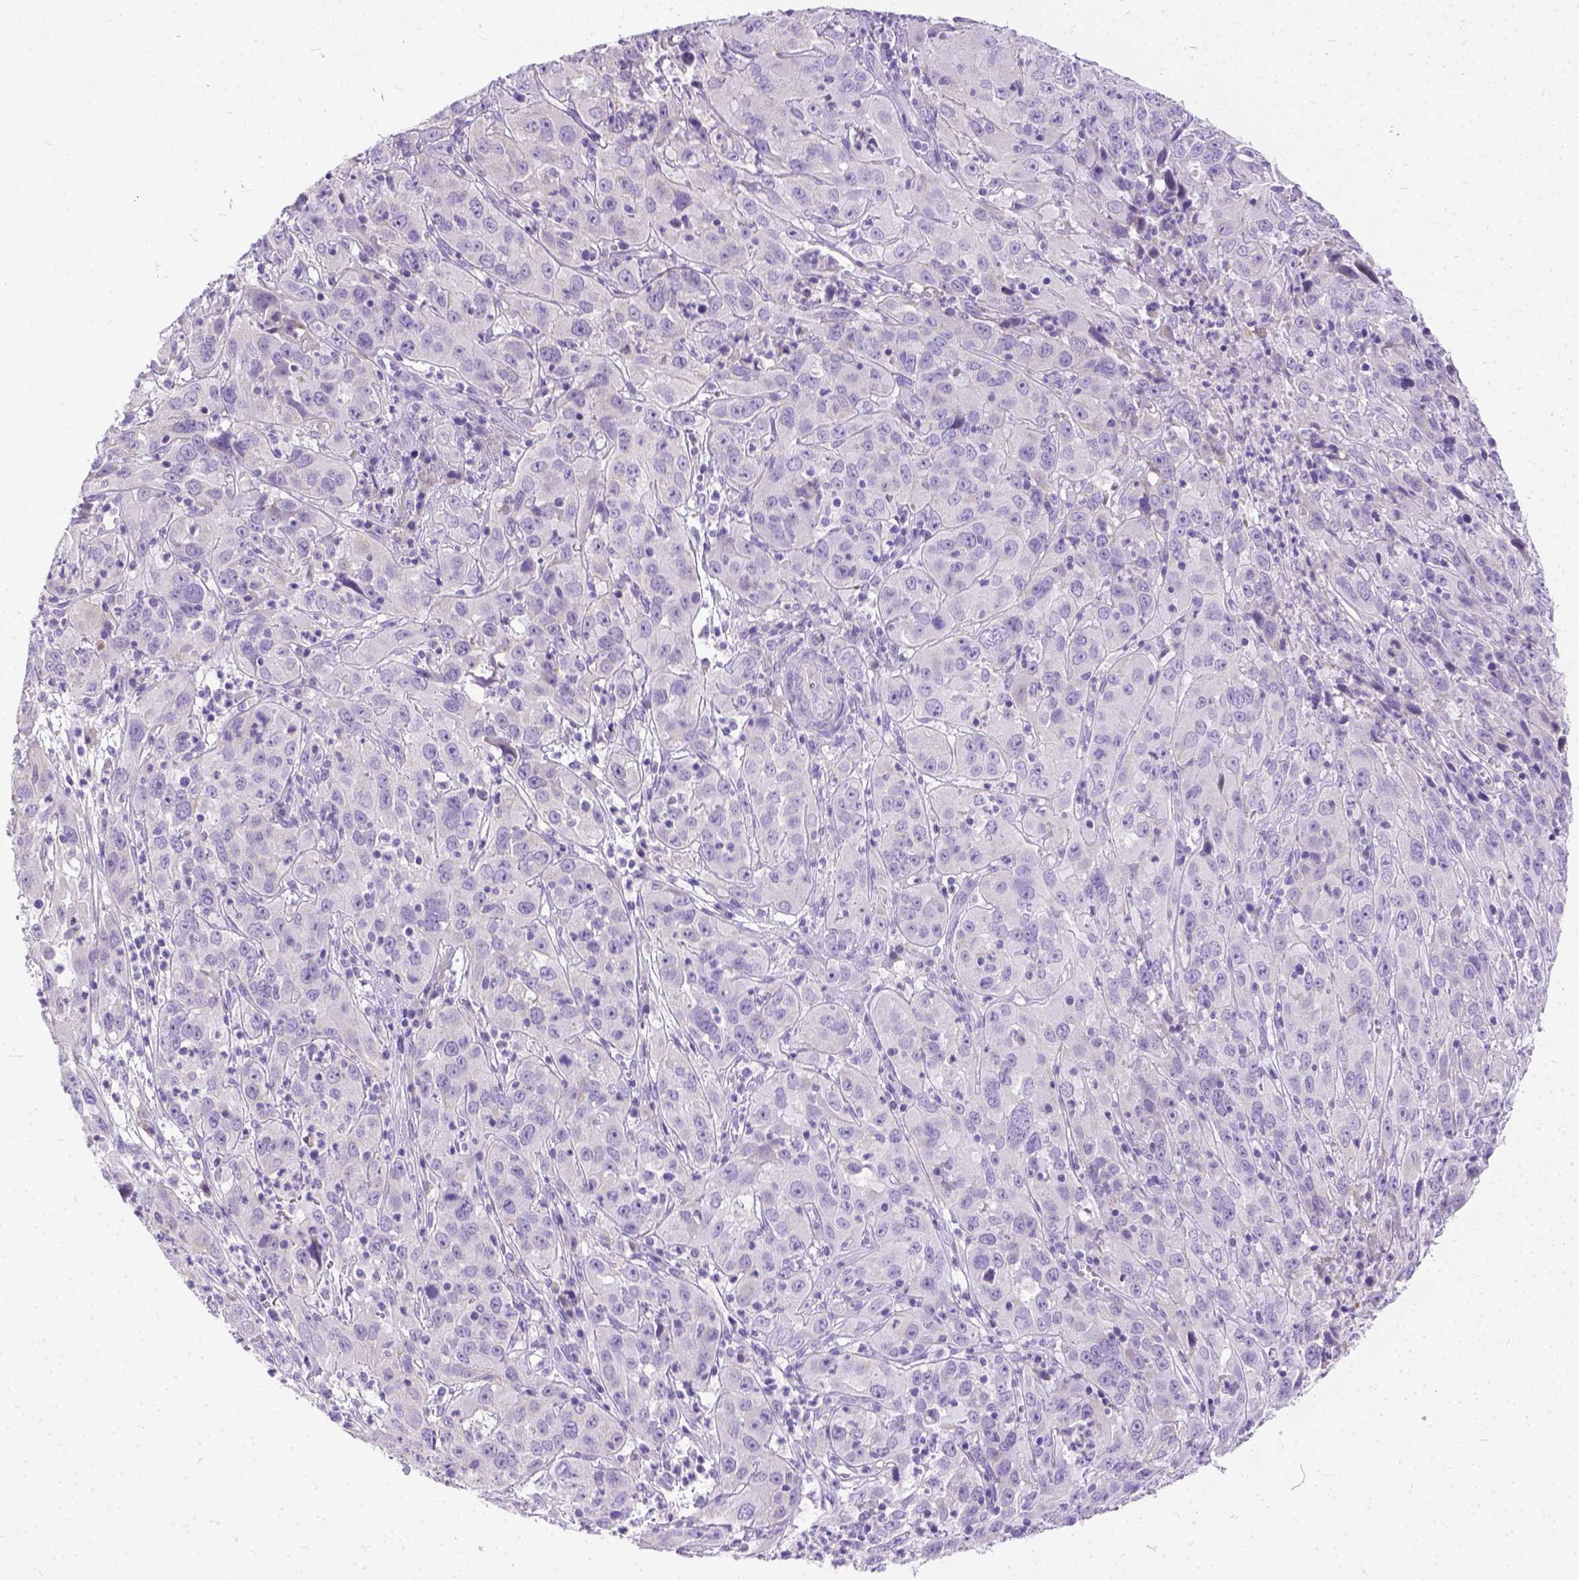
{"staining": {"intensity": "negative", "quantity": "none", "location": "none"}, "tissue": "cervical cancer", "cell_type": "Tumor cells", "image_type": "cancer", "snomed": [{"axis": "morphology", "description": "Squamous cell carcinoma, NOS"}, {"axis": "topography", "description": "Cervix"}], "caption": "IHC micrograph of neoplastic tissue: human squamous cell carcinoma (cervical) stained with DAB (3,3'-diaminobenzidine) displays no significant protein positivity in tumor cells.", "gene": "PLK5", "patient": {"sex": "female", "age": 32}}